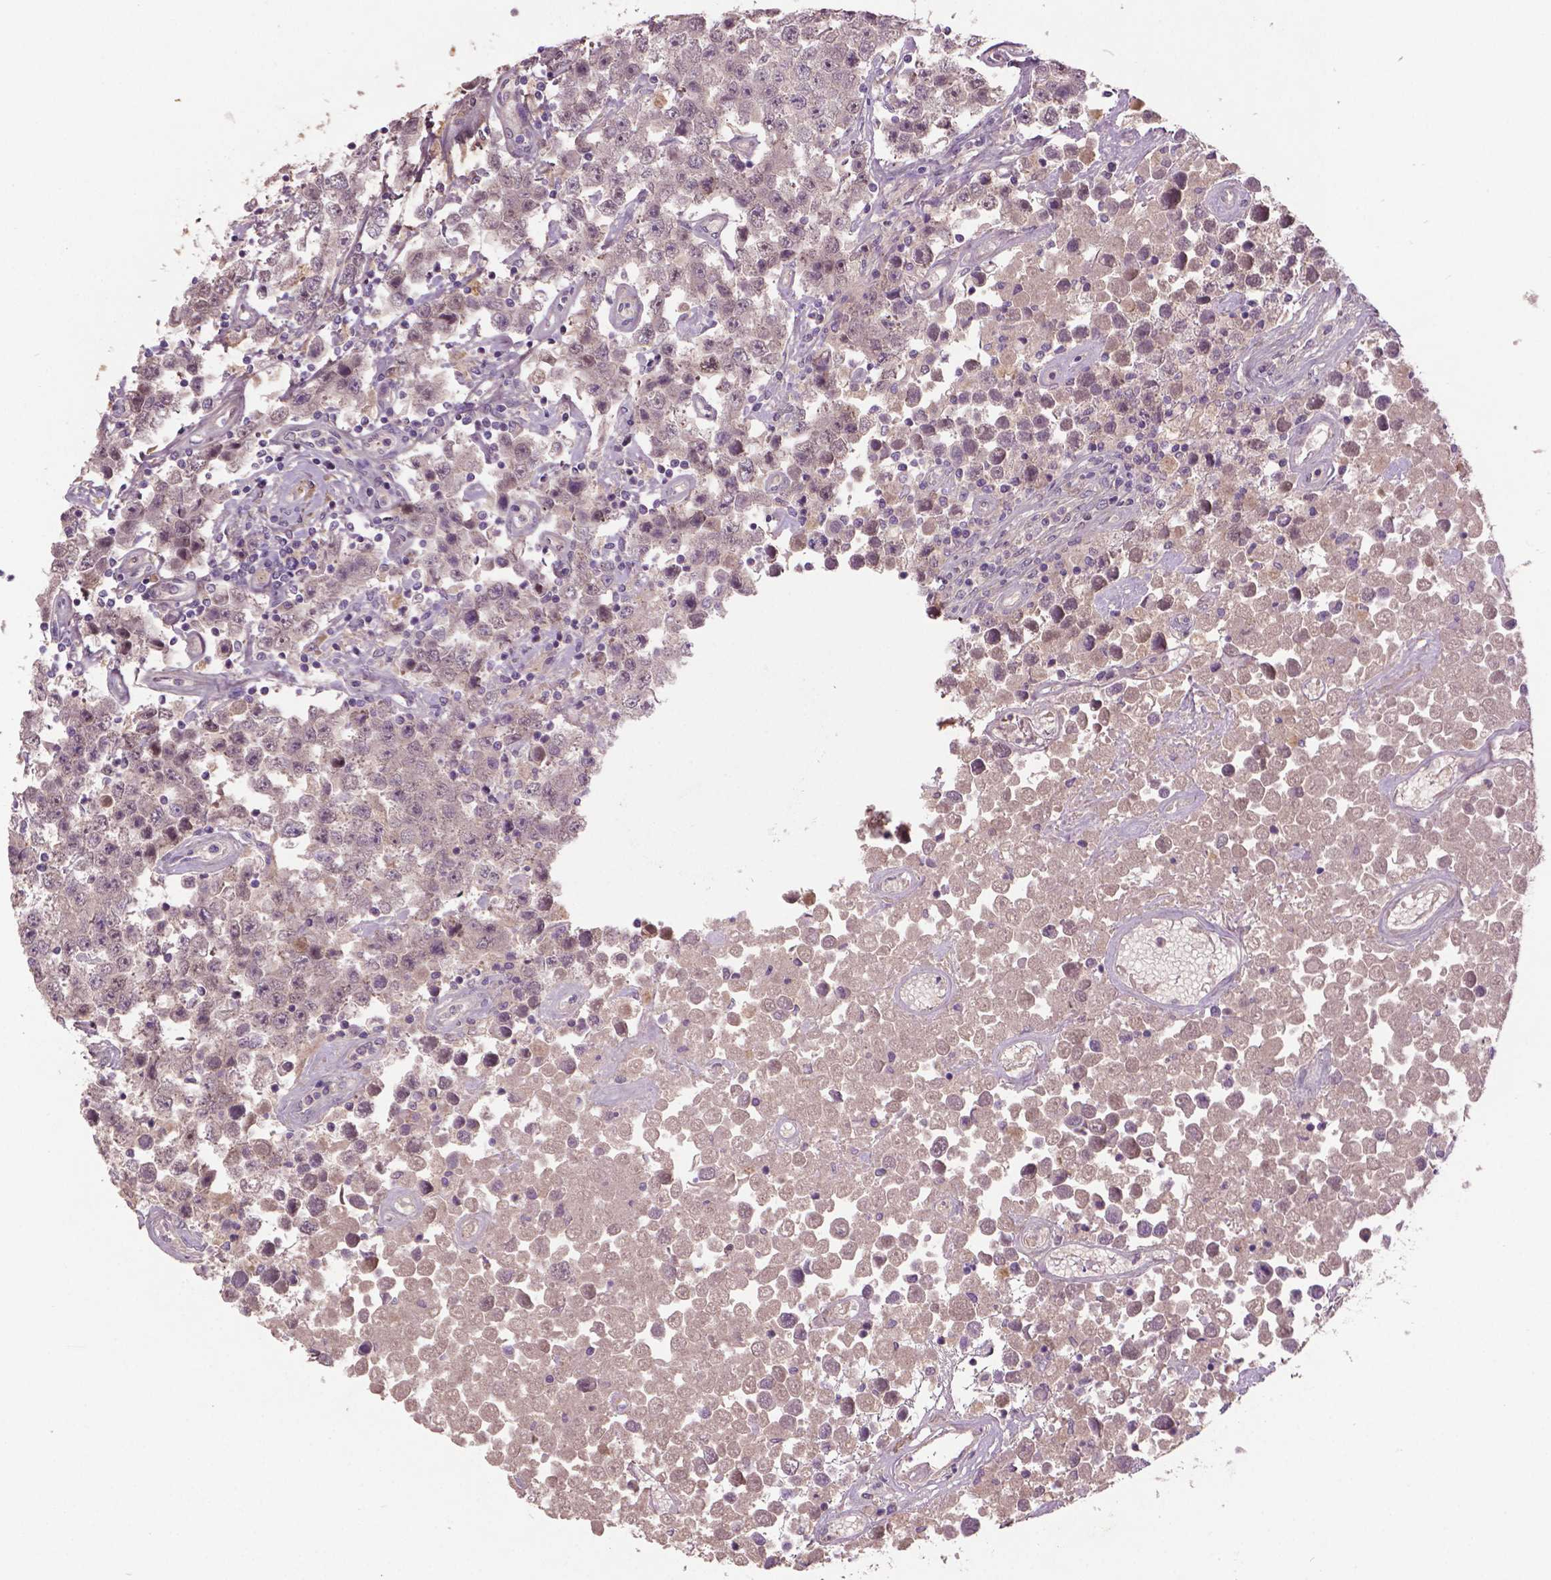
{"staining": {"intensity": "negative", "quantity": "none", "location": "none"}, "tissue": "testis cancer", "cell_type": "Tumor cells", "image_type": "cancer", "snomed": [{"axis": "morphology", "description": "Seminoma, NOS"}, {"axis": "topography", "description": "Testis"}], "caption": "Immunohistochemical staining of human seminoma (testis) shows no significant positivity in tumor cells. (Immunohistochemistry, brightfield microscopy, high magnification).", "gene": "SOX17", "patient": {"sex": "male", "age": 52}}